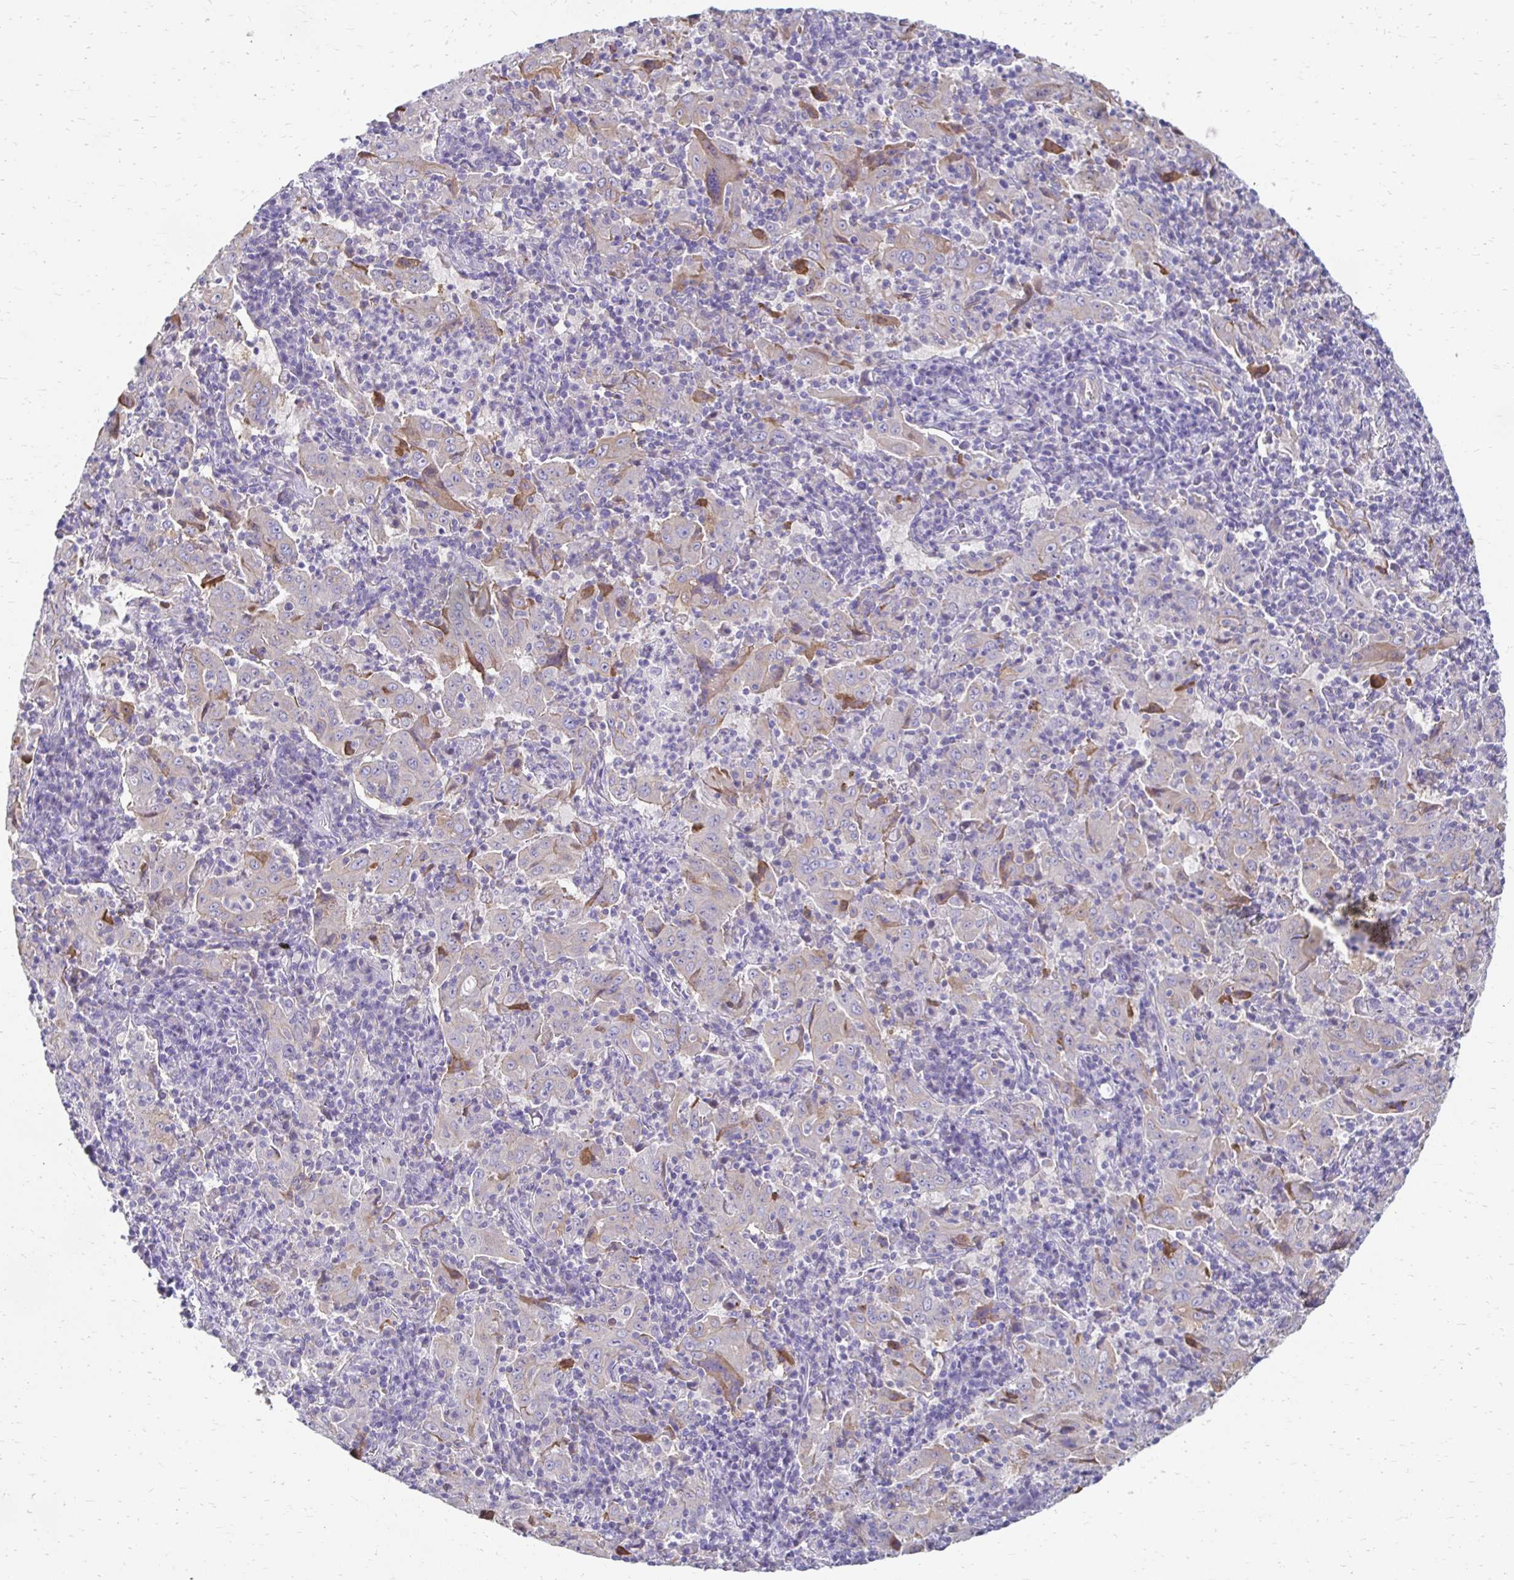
{"staining": {"intensity": "negative", "quantity": "none", "location": "none"}, "tissue": "pancreatic cancer", "cell_type": "Tumor cells", "image_type": "cancer", "snomed": [{"axis": "morphology", "description": "Adenocarcinoma, NOS"}, {"axis": "topography", "description": "Pancreas"}], "caption": "This is a photomicrograph of immunohistochemistry staining of adenocarcinoma (pancreatic), which shows no expression in tumor cells. The staining is performed using DAB brown chromogen with nuclei counter-stained in using hematoxylin.", "gene": "AKAP6", "patient": {"sex": "male", "age": 63}}